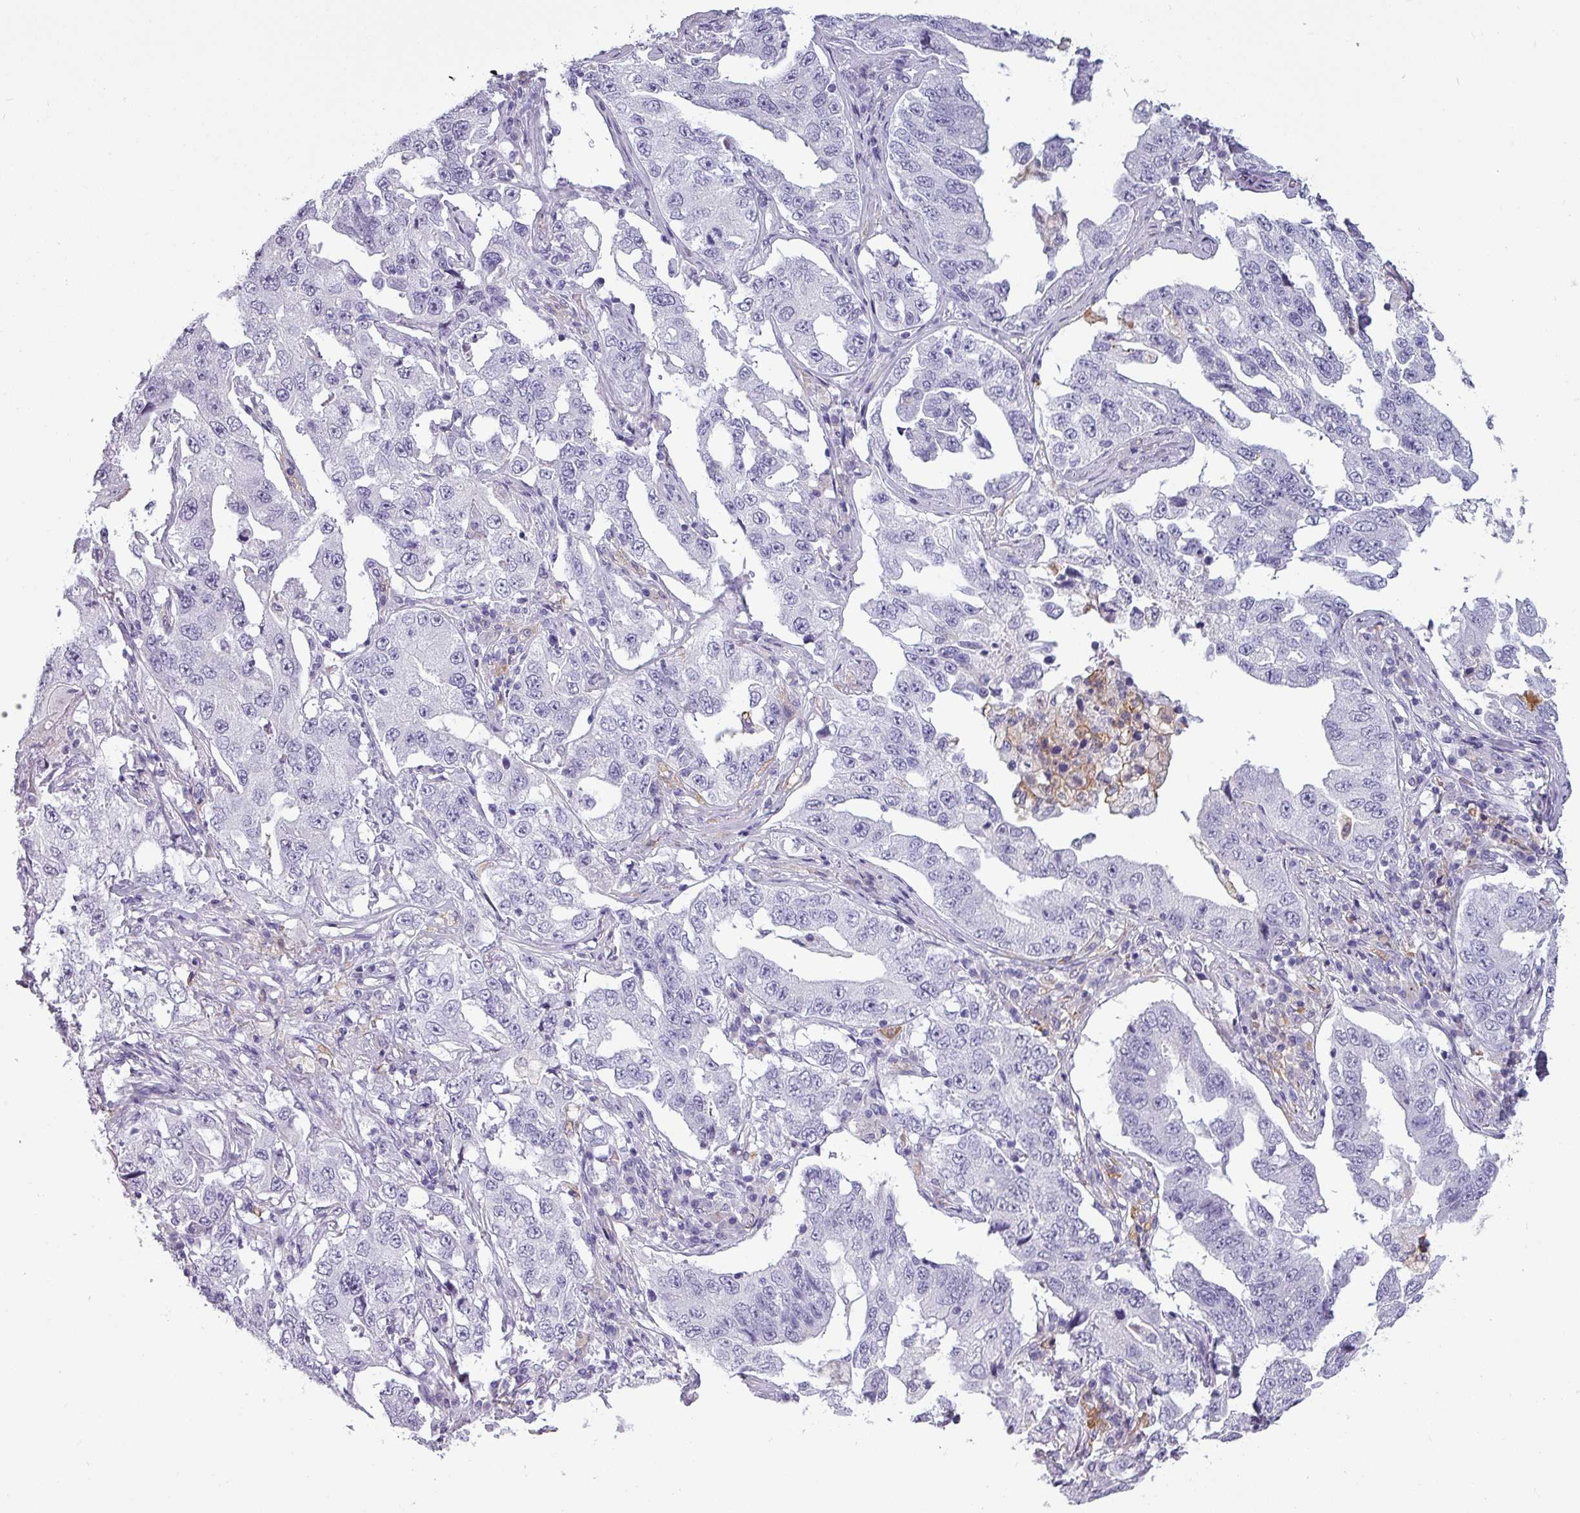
{"staining": {"intensity": "negative", "quantity": "none", "location": "none"}, "tissue": "lung cancer", "cell_type": "Tumor cells", "image_type": "cancer", "snomed": [{"axis": "morphology", "description": "Adenocarcinoma, NOS"}, {"axis": "topography", "description": "Lung"}], "caption": "High power microscopy micrograph of an IHC micrograph of adenocarcinoma (lung), revealing no significant staining in tumor cells.", "gene": "SLC26A9", "patient": {"sex": "female", "age": 51}}